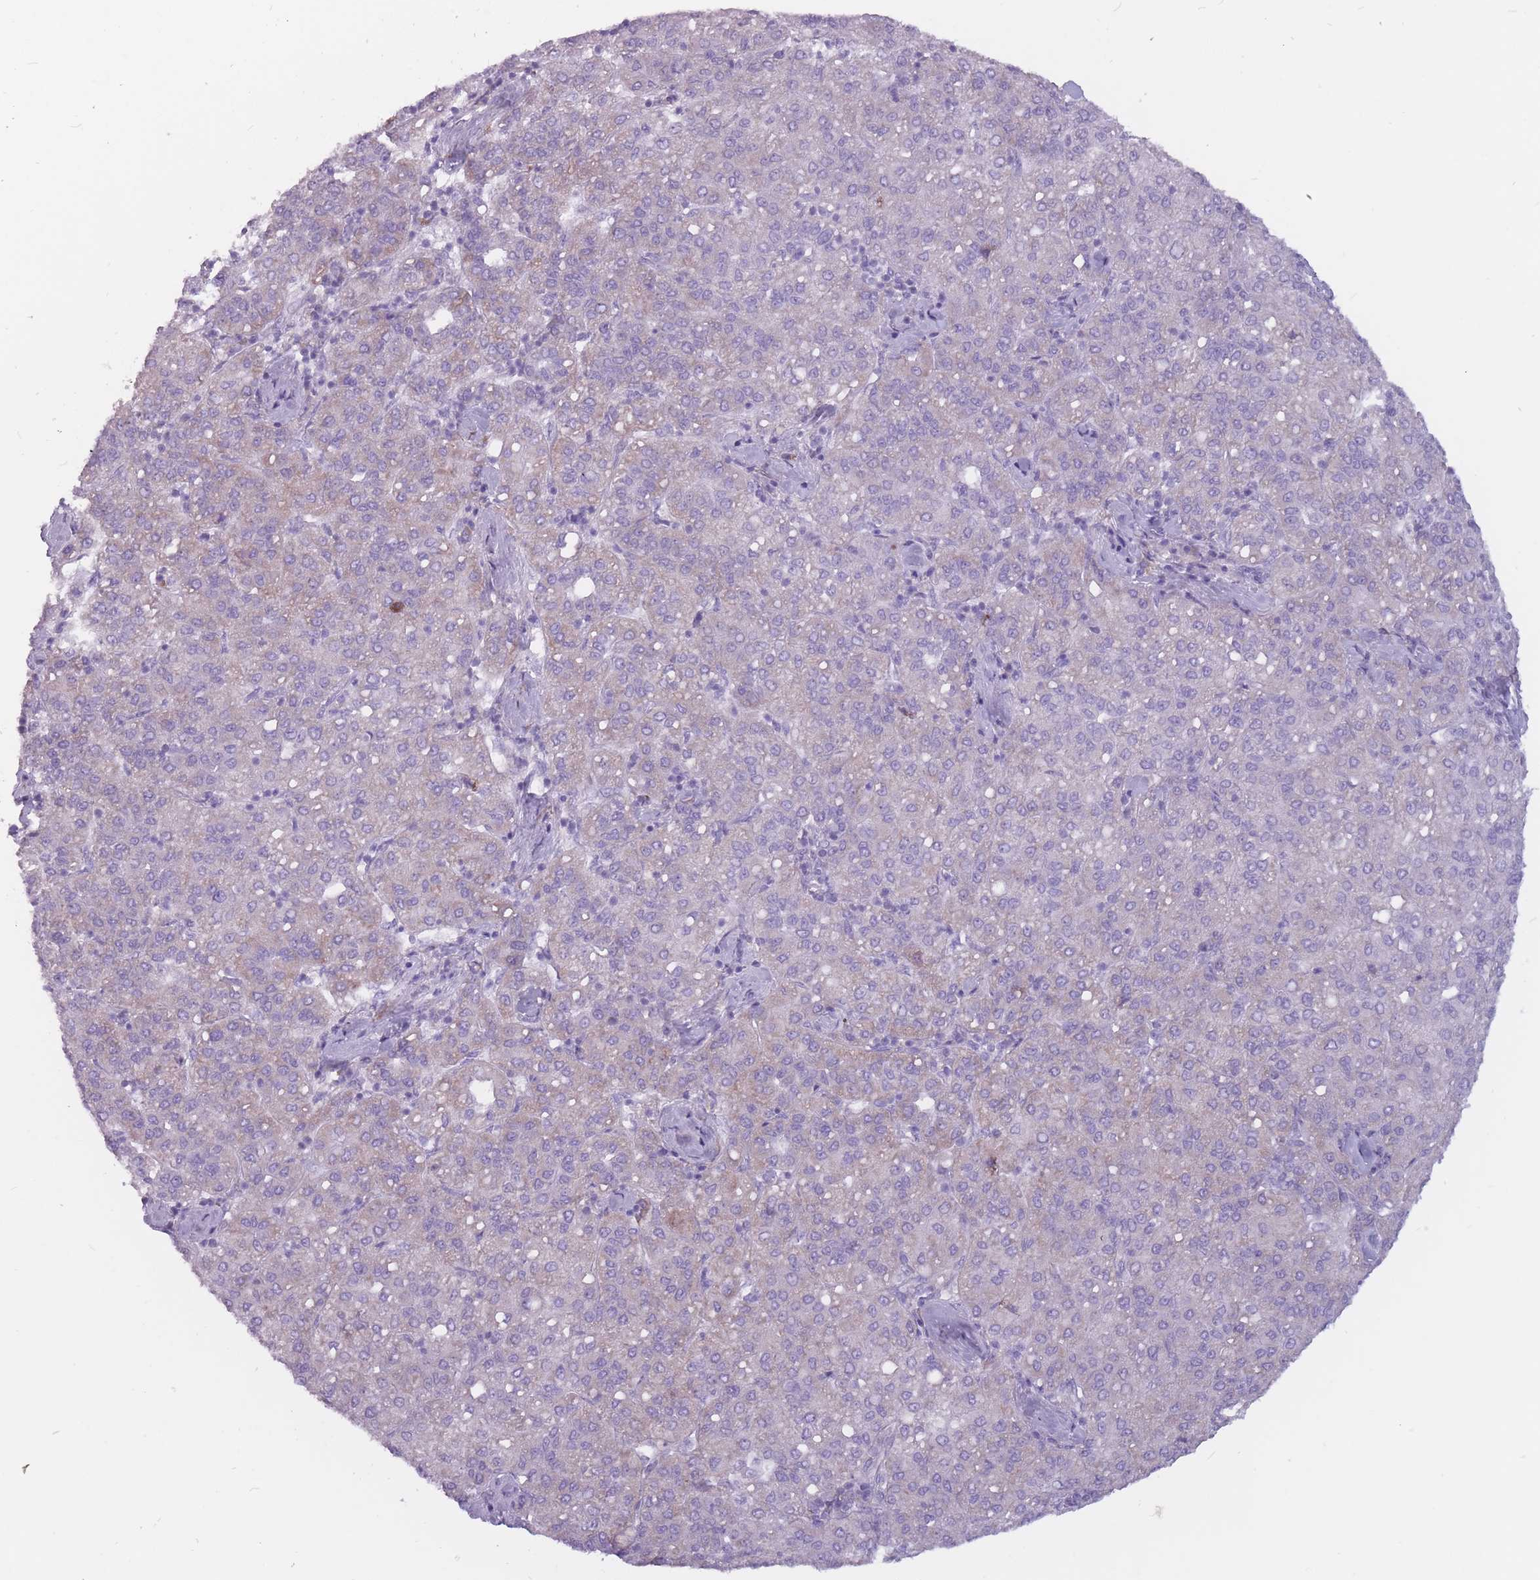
{"staining": {"intensity": "weak", "quantity": "<25%", "location": "cytoplasmic/membranous"}, "tissue": "liver cancer", "cell_type": "Tumor cells", "image_type": "cancer", "snomed": [{"axis": "morphology", "description": "Carcinoma, Hepatocellular, NOS"}, {"axis": "topography", "description": "Liver"}], "caption": "A photomicrograph of human liver hepatocellular carcinoma is negative for staining in tumor cells.", "gene": "RPL18", "patient": {"sex": "male", "age": 65}}